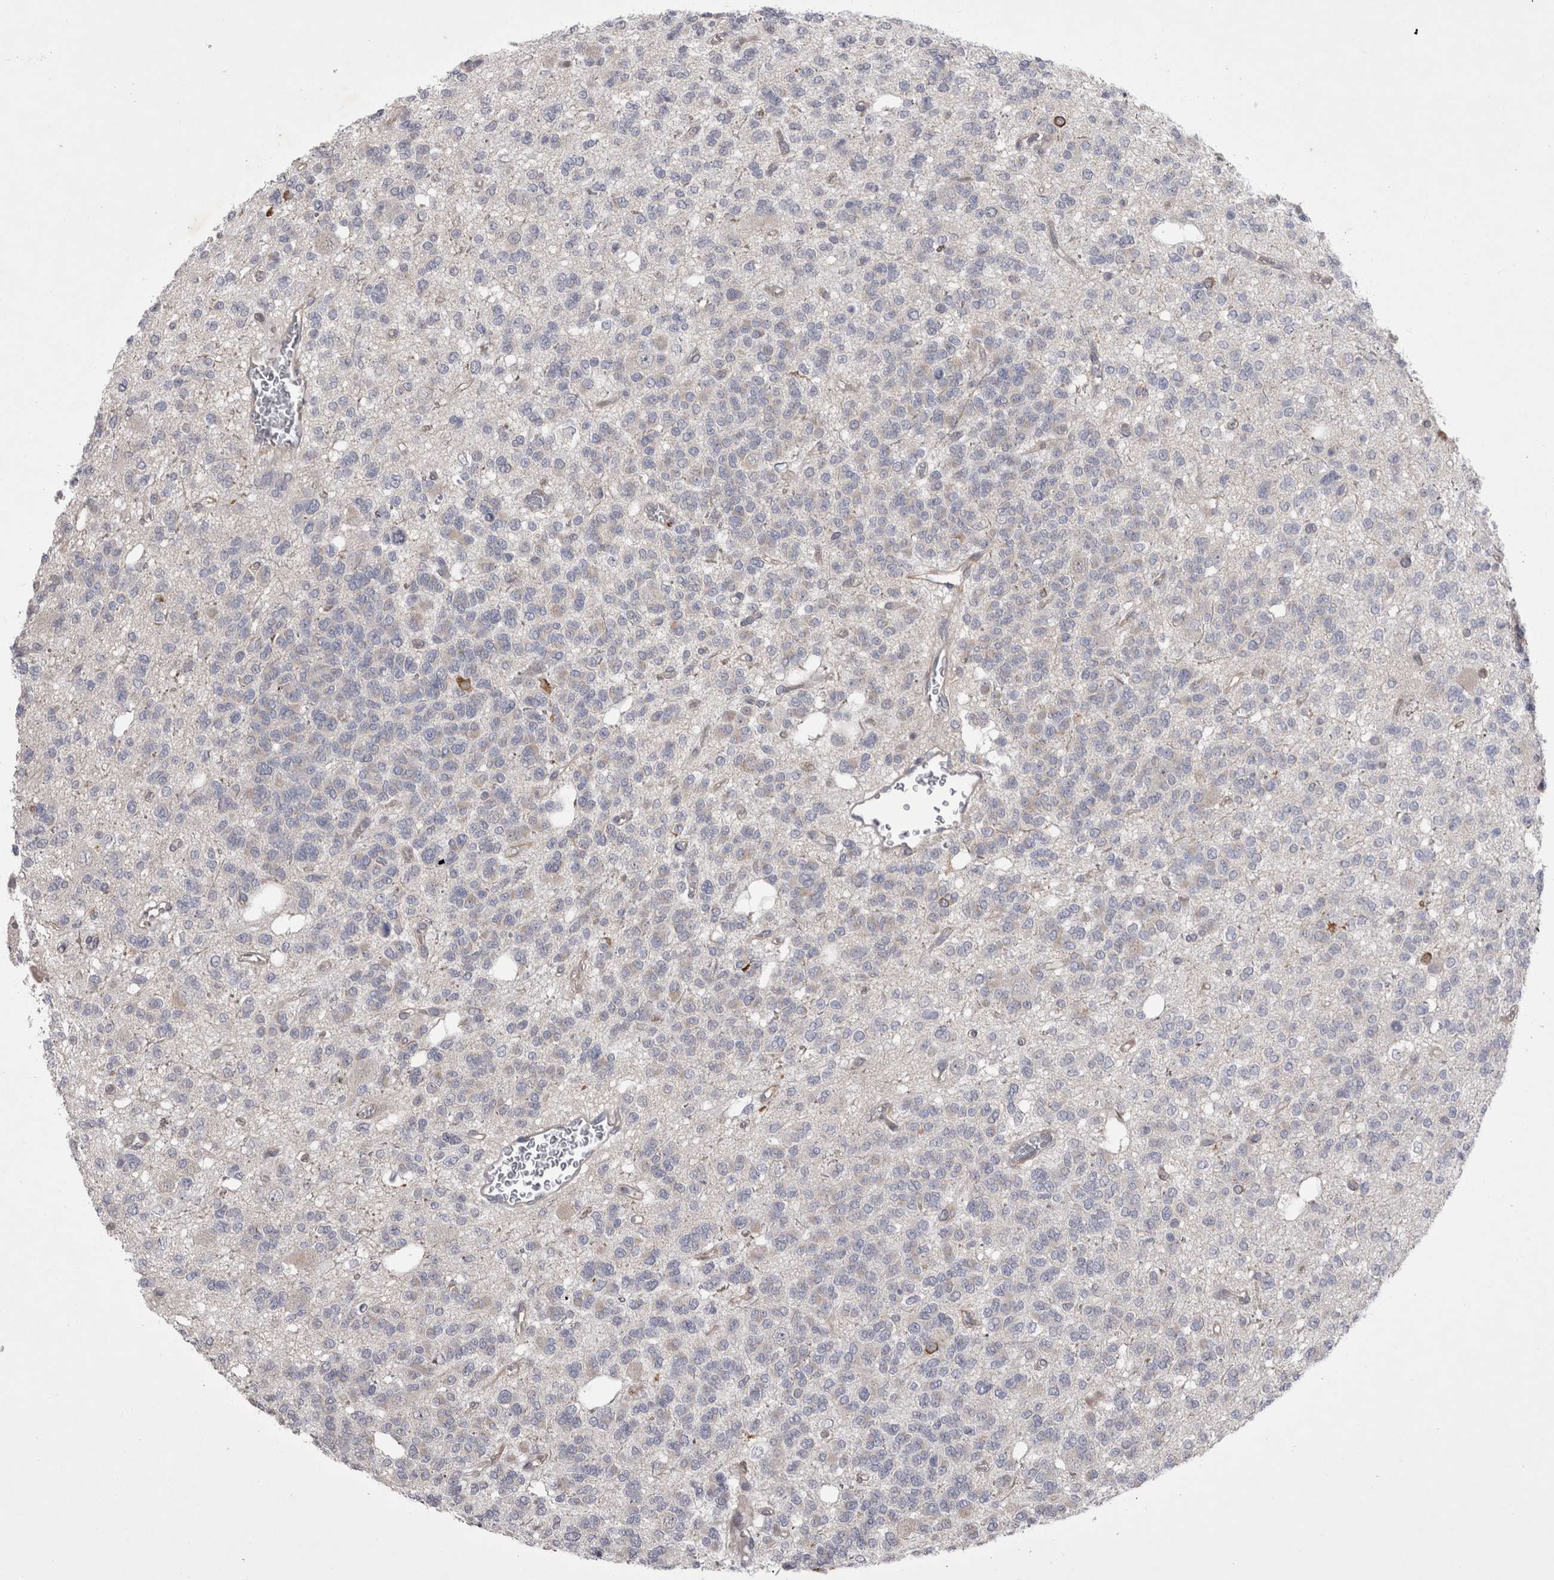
{"staining": {"intensity": "negative", "quantity": "none", "location": "none"}, "tissue": "glioma", "cell_type": "Tumor cells", "image_type": "cancer", "snomed": [{"axis": "morphology", "description": "Glioma, malignant, Low grade"}, {"axis": "topography", "description": "Brain"}], "caption": "IHC micrograph of malignant glioma (low-grade) stained for a protein (brown), which exhibits no positivity in tumor cells. (DAB IHC visualized using brightfield microscopy, high magnification).", "gene": "NENF", "patient": {"sex": "male", "age": 38}}